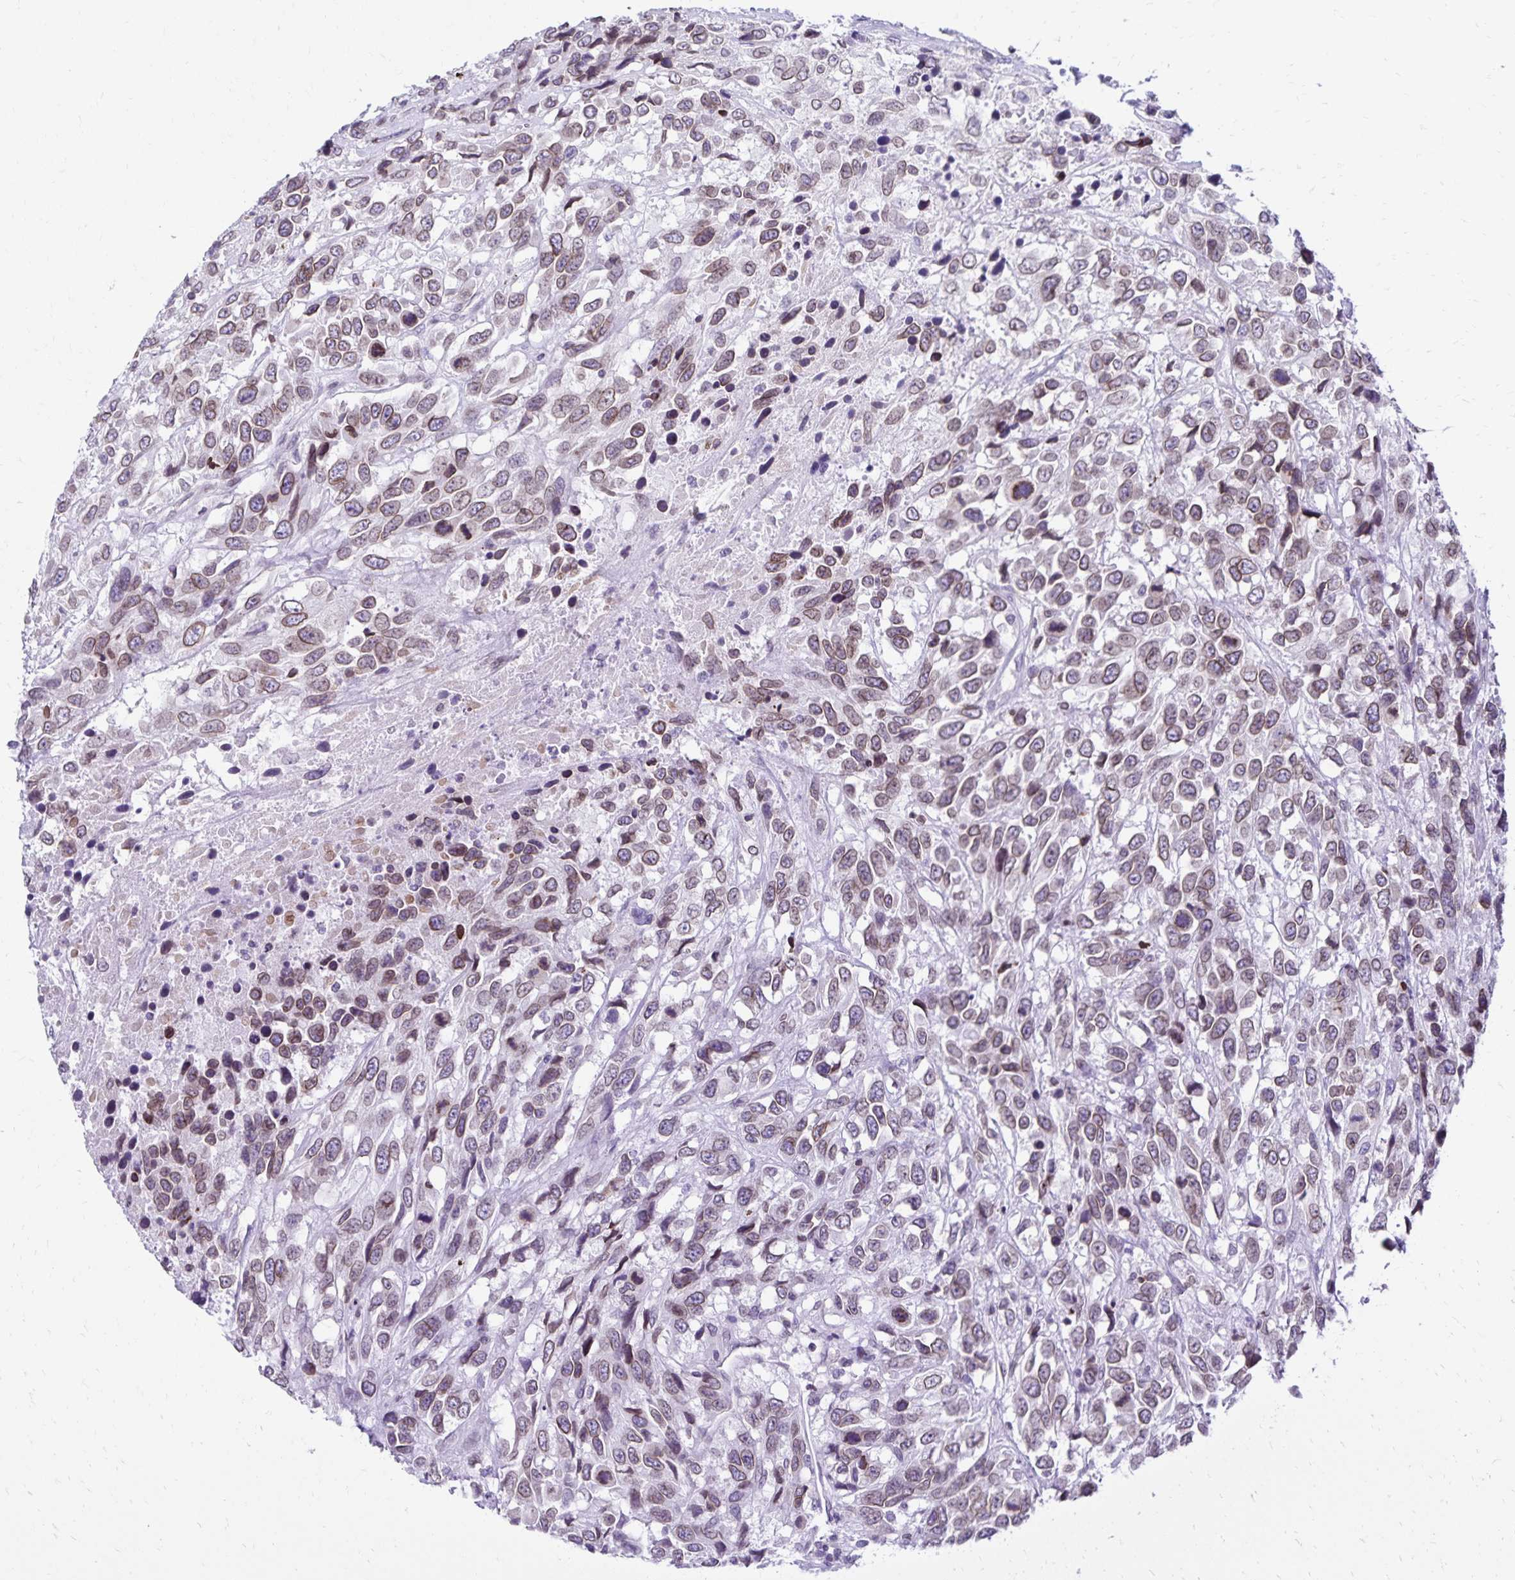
{"staining": {"intensity": "weak", "quantity": "25%-75%", "location": "cytoplasmic/membranous"}, "tissue": "urothelial cancer", "cell_type": "Tumor cells", "image_type": "cancer", "snomed": [{"axis": "morphology", "description": "Urothelial carcinoma, High grade"}, {"axis": "topography", "description": "Urinary bladder"}], "caption": "This histopathology image displays immunohistochemistry (IHC) staining of human urothelial cancer, with low weak cytoplasmic/membranous expression in approximately 25%-75% of tumor cells.", "gene": "FAM166C", "patient": {"sex": "female", "age": 70}}